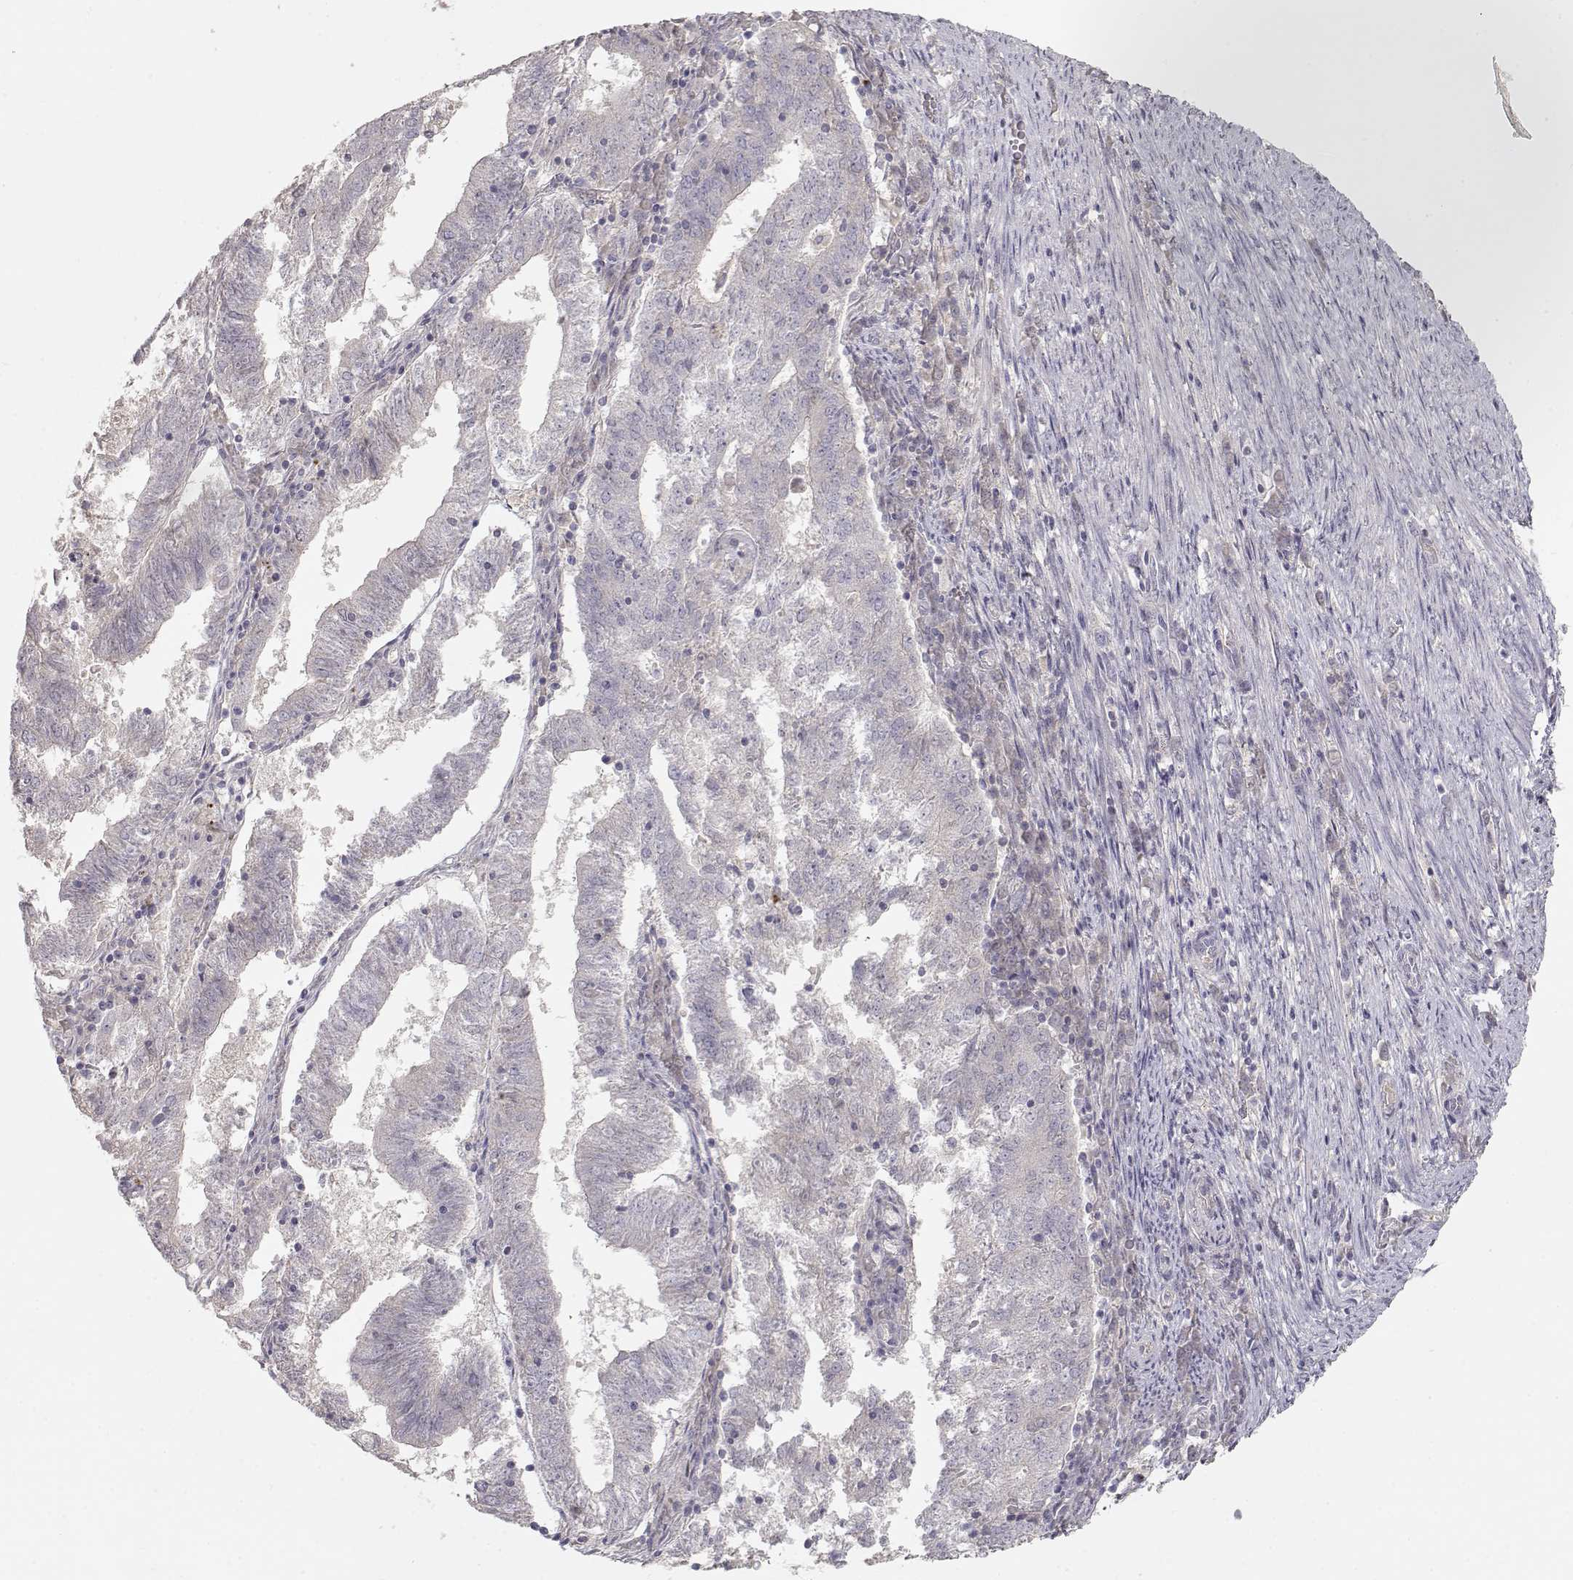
{"staining": {"intensity": "negative", "quantity": "none", "location": "none"}, "tissue": "endometrial cancer", "cell_type": "Tumor cells", "image_type": "cancer", "snomed": [{"axis": "morphology", "description": "Adenocarcinoma, NOS"}, {"axis": "topography", "description": "Endometrium"}], "caption": "The immunohistochemistry (IHC) photomicrograph has no significant positivity in tumor cells of endometrial cancer tissue.", "gene": "ARHGAP8", "patient": {"sex": "female", "age": 82}}